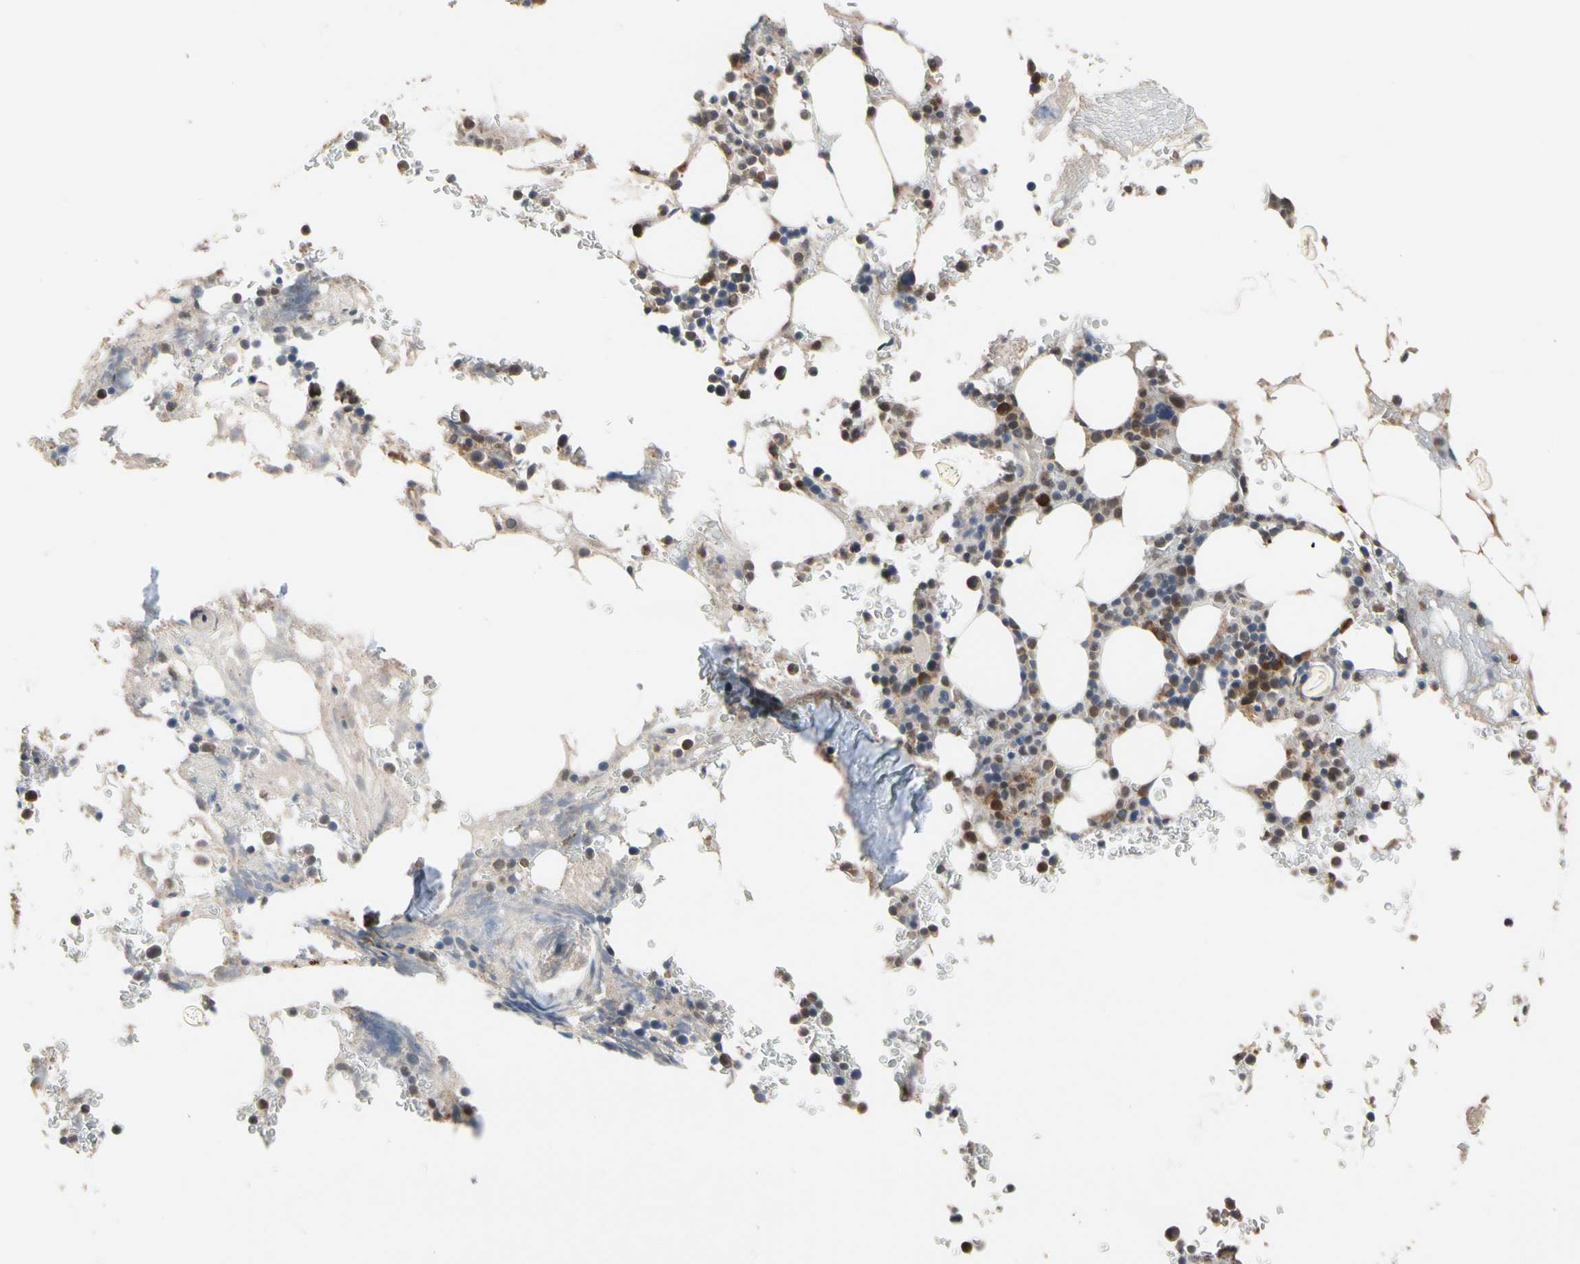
{"staining": {"intensity": "strong", "quantity": "25%-75%", "location": "nuclear"}, "tissue": "bone marrow", "cell_type": "Hematopoietic cells", "image_type": "normal", "snomed": [{"axis": "morphology", "description": "Normal tissue, NOS"}, {"axis": "topography", "description": "Bone marrow"}], "caption": "Bone marrow stained for a protein (brown) reveals strong nuclear positive positivity in approximately 25%-75% of hematopoietic cells.", "gene": "CYTIP", "patient": {"sex": "female", "age": 73}}